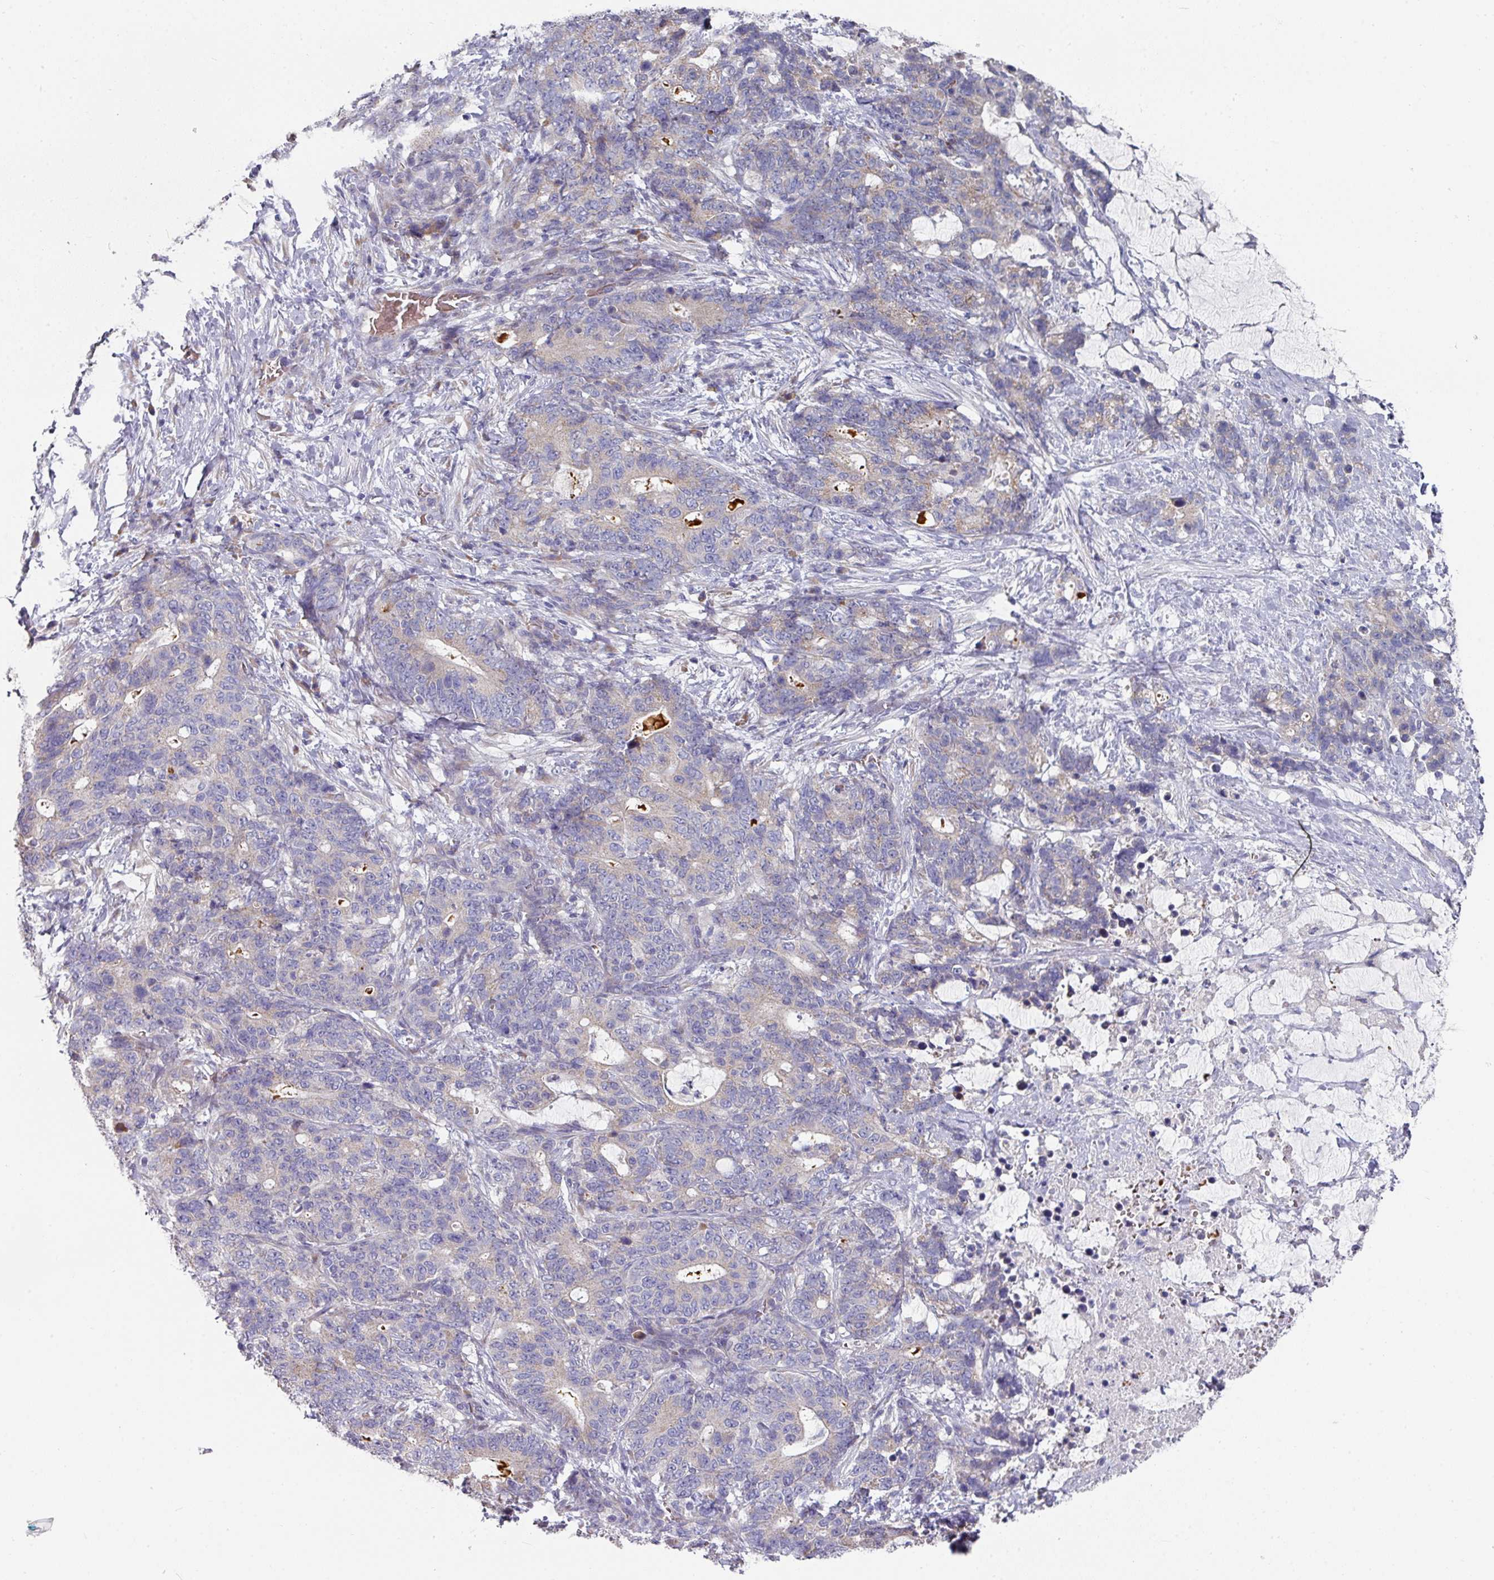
{"staining": {"intensity": "negative", "quantity": "none", "location": "none"}, "tissue": "stomach cancer", "cell_type": "Tumor cells", "image_type": "cancer", "snomed": [{"axis": "morphology", "description": "Normal tissue, NOS"}, {"axis": "morphology", "description": "Adenocarcinoma, NOS"}, {"axis": "topography", "description": "Stomach"}], "caption": "Human stomach adenocarcinoma stained for a protein using immunohistochemistry (IHC) shows no expression in tumor cells.", "gene": "PYROXD2", "patient": {"sex": "female", "age": 64}}